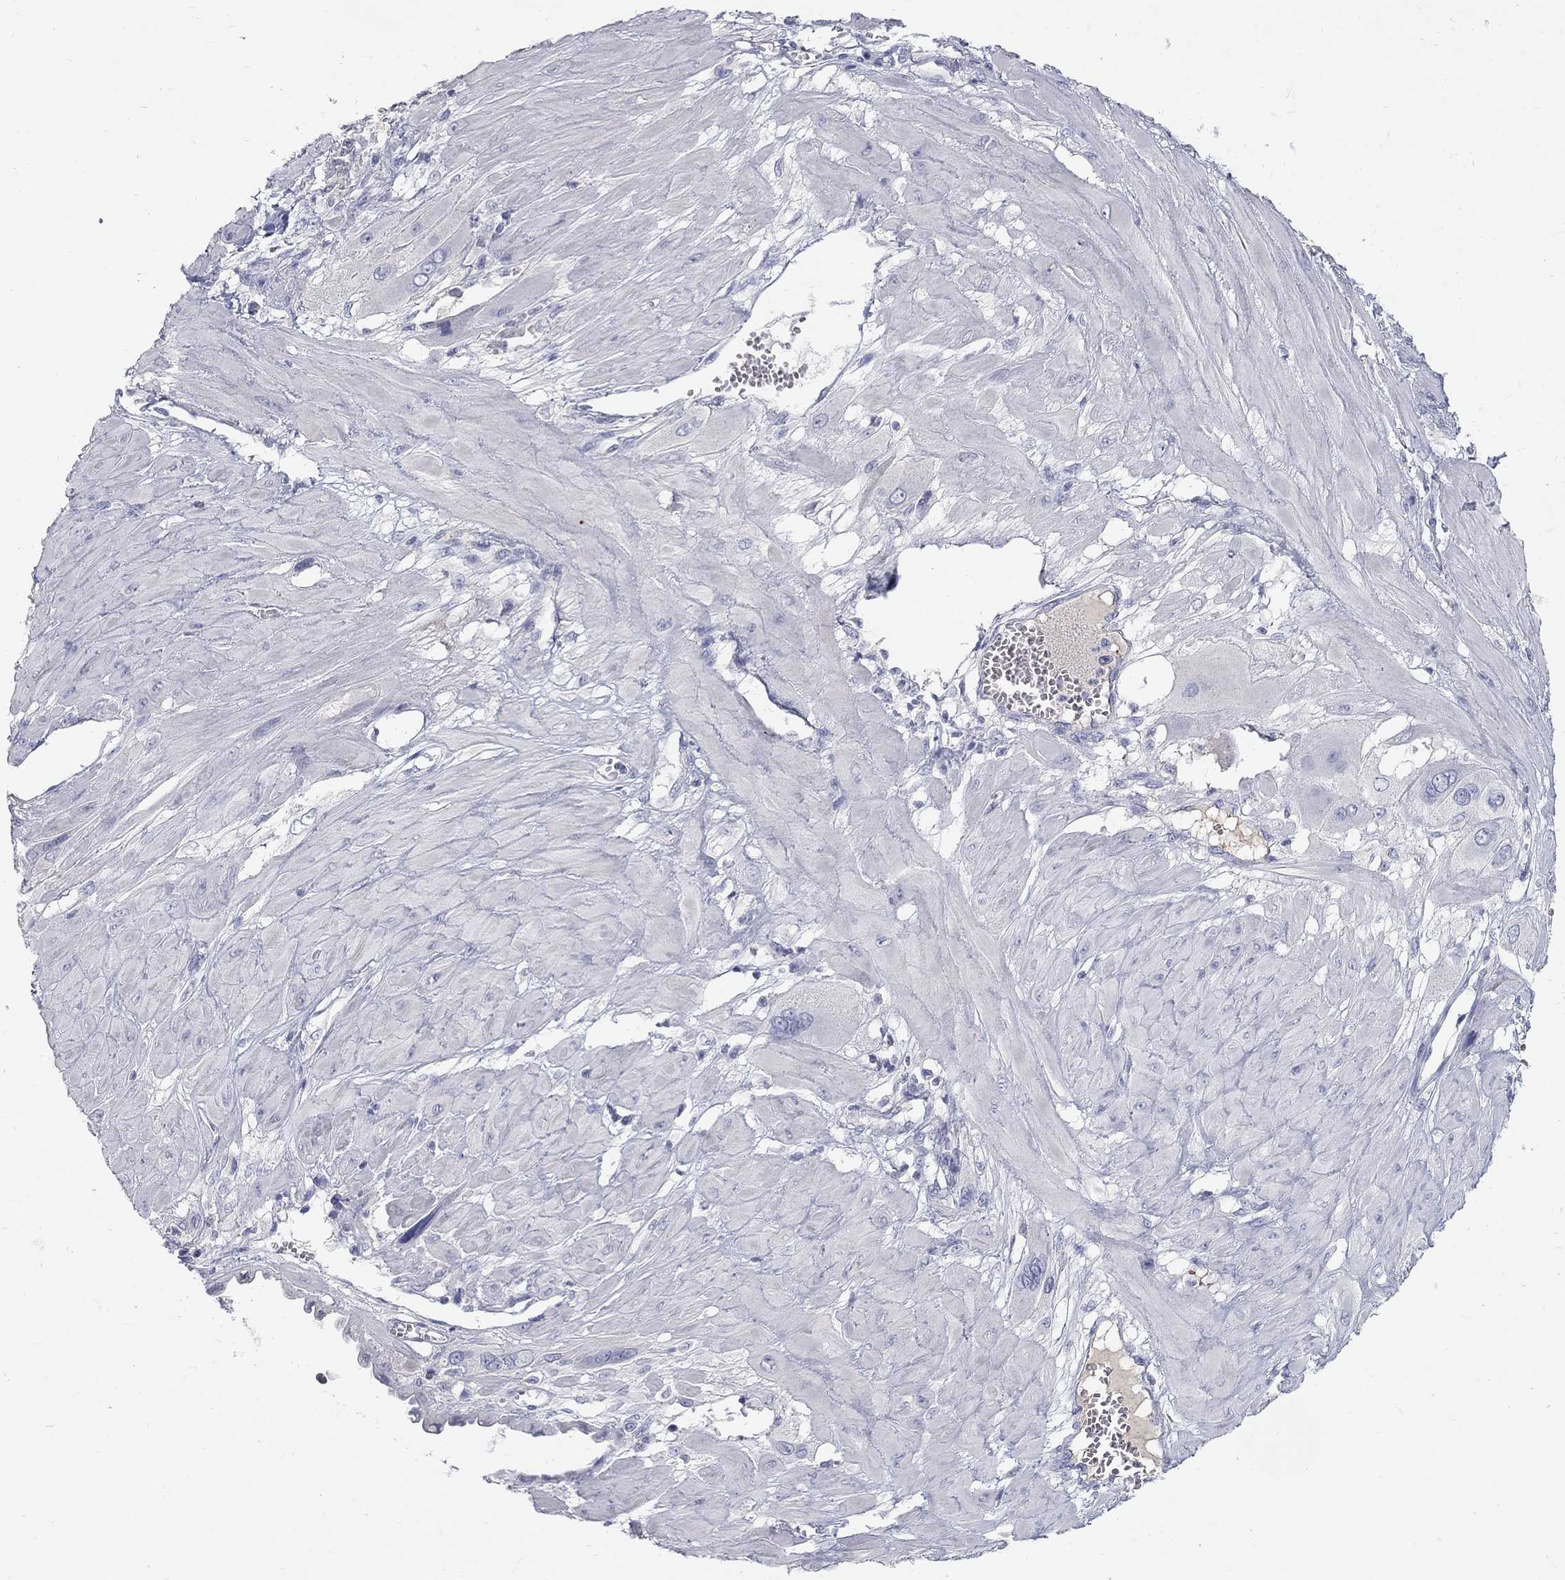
{"staining": {"intensity": "negative", "quantity": "none", "location": "none"}, "tissue": "cervical cancer", "cell_type": "Tumor cells", "image_type": "cancer", "snomed": [{"axis": "morphology", "description": "Squamous cell carcinoma, NOS"}, {"axis": "topography", "description": "Cervix"}], "caption": "Immunohistochemical staining of cervical cancer (squamous cell carcinoma) displays no significant positivity in tumor cells.", "gene": "PTH1R", "patient": {"sex": "female", "age": 34}}